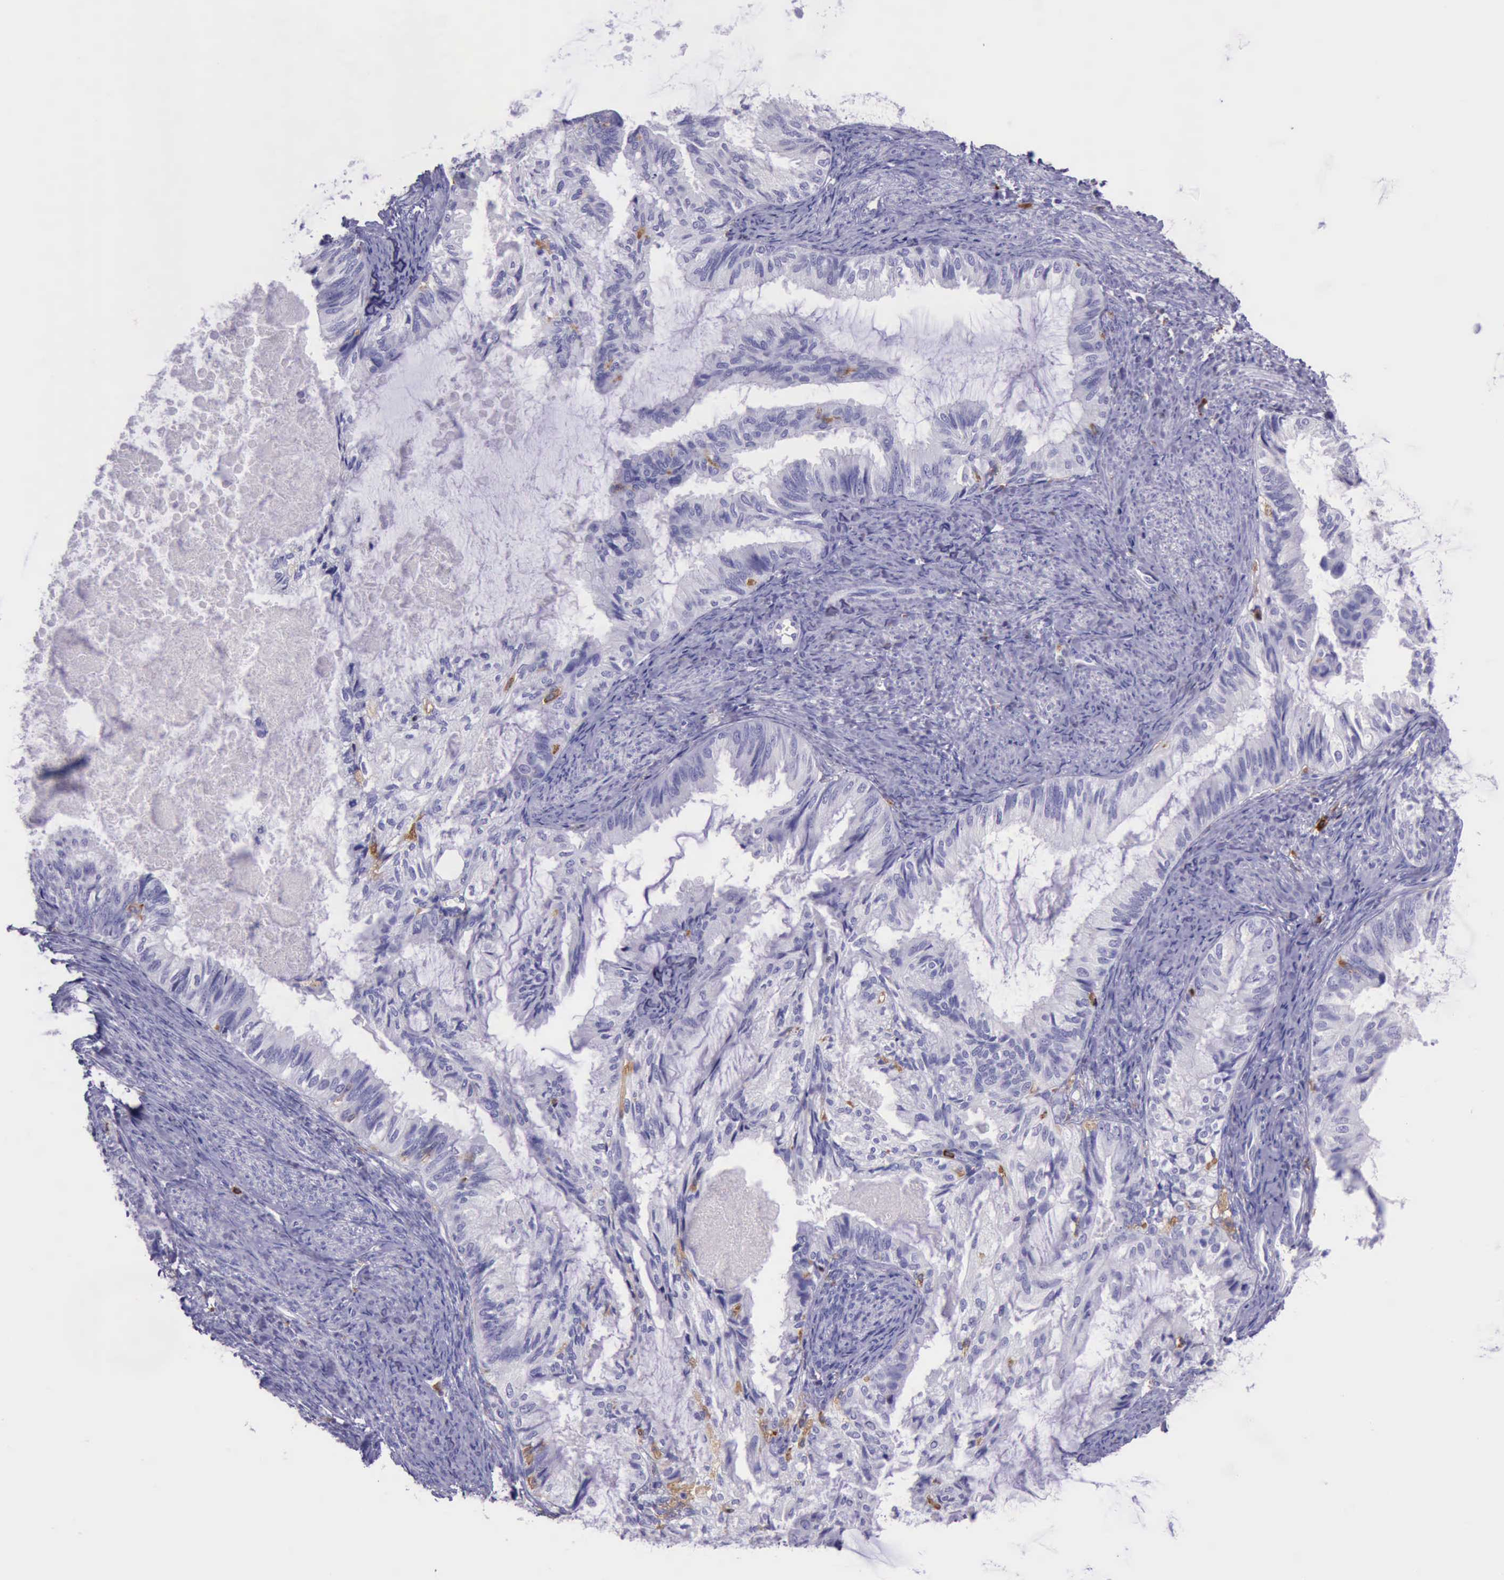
{"staining": {"intensity": "negative", "quantity": "none", "location": "none"}, "tissue": "endometrial cancer", "cell_type": "Tumor cells", "image_type": "cancer", "snomed": [{"axis": "morphology", "description": "Adenocarcinoma, NOS"}, {"axis": "topography", "description": "Endometrium"}], "caption": "DAB (3,3'-diaminobenzidine) immunohistochemical staining of endometrial adenocarcinoma reveals no significant staining in tumor cells.", "gene": "BTK", "patient": {"sex": "female", "age": 86}}